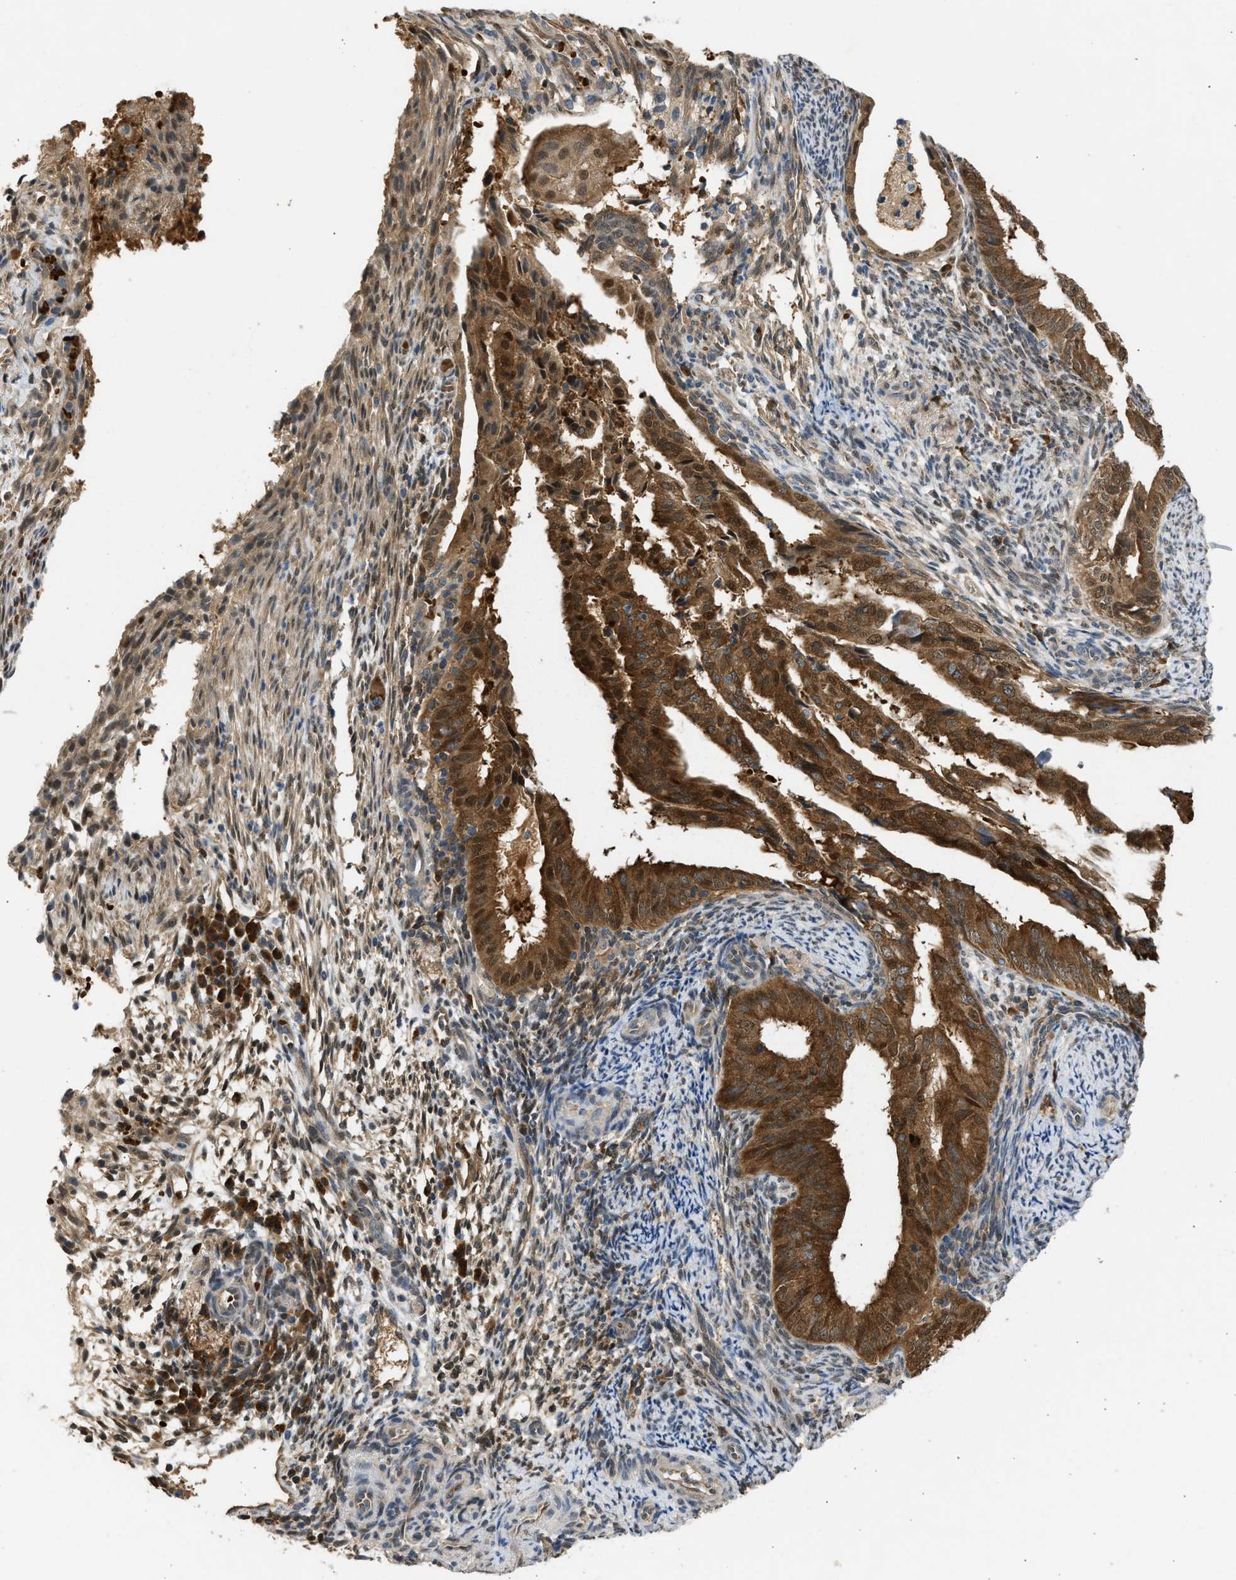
{"staining": {"intensity": "strong", "quantity": ">75%", "location": "cytoplasmic/membranous,nuclear"}, "tissue": "endometrial cancer", "cell_type": "Tumor cells", "image_type": "cancer", "snomed": [{"axis": "morphology", "description": "Adenocarcinoma, NOS"}, {"axis": "topography", "description": "Endometrium"}], "caption": "The immunohistochemical stain highlights strong cytoplasmic/membranous and nuclear staining in tumor cells of endometrial adenocarcinoma tissue.", "gene": "MAPK7", "patient": {"sex": "female", "age": 58}}